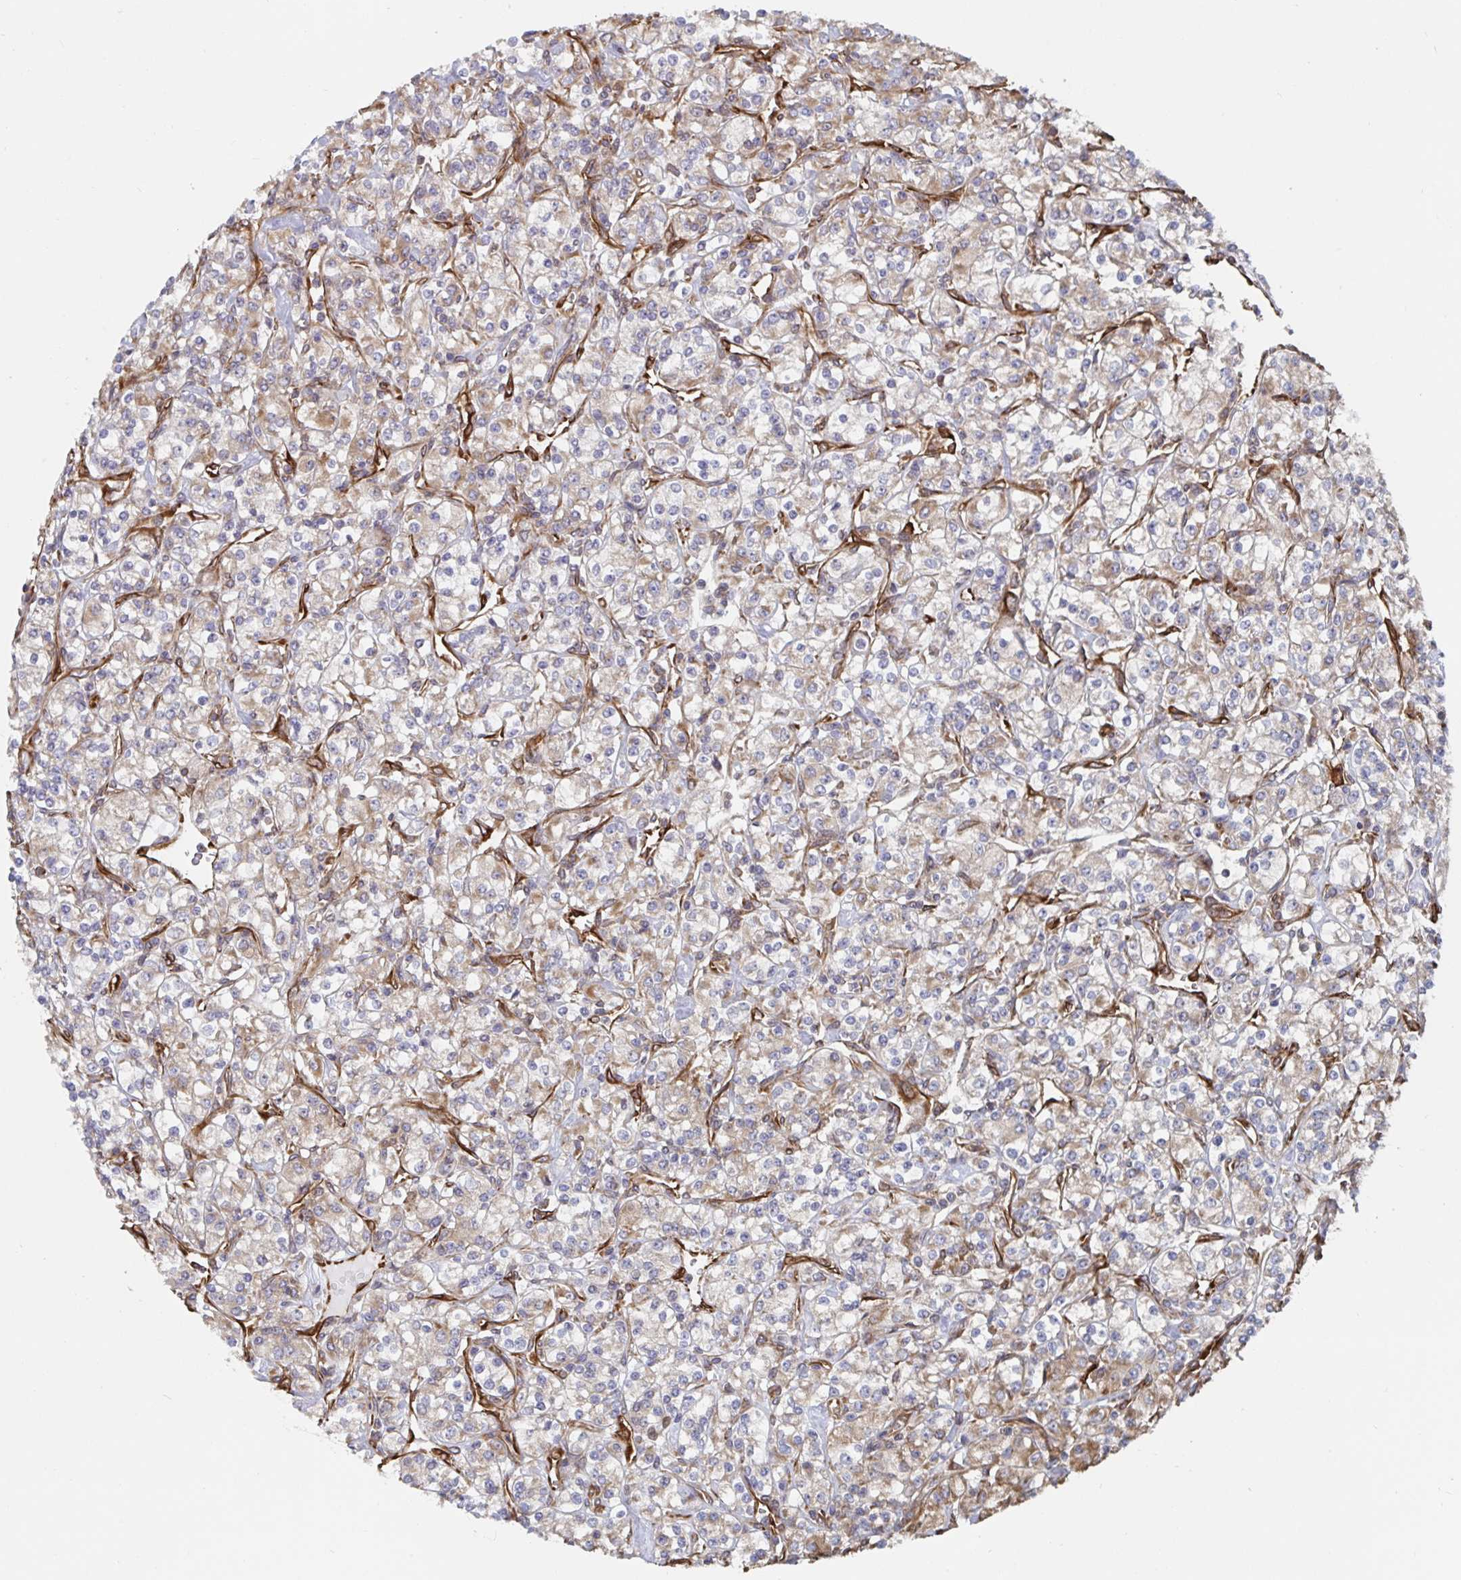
{"staining": {"intensity": "weak", "quantity": "<25%", "location": "cytoplasmic/membranous"}, "tissue": "renal cancer", "cell_type": "Tumor cells", "image_type": "cancer", "snomed": [{"axis": "morphology", "description": "Adenocarcinoma, NOS"}, {"axis": "topography", "description": "Kidney"}], "caption": "The image displays no staining of tumor cells in renal cancer (adenocarcinoma).", "gene": "BCAP29", "patient": {"sex": "male", "age": 77}}